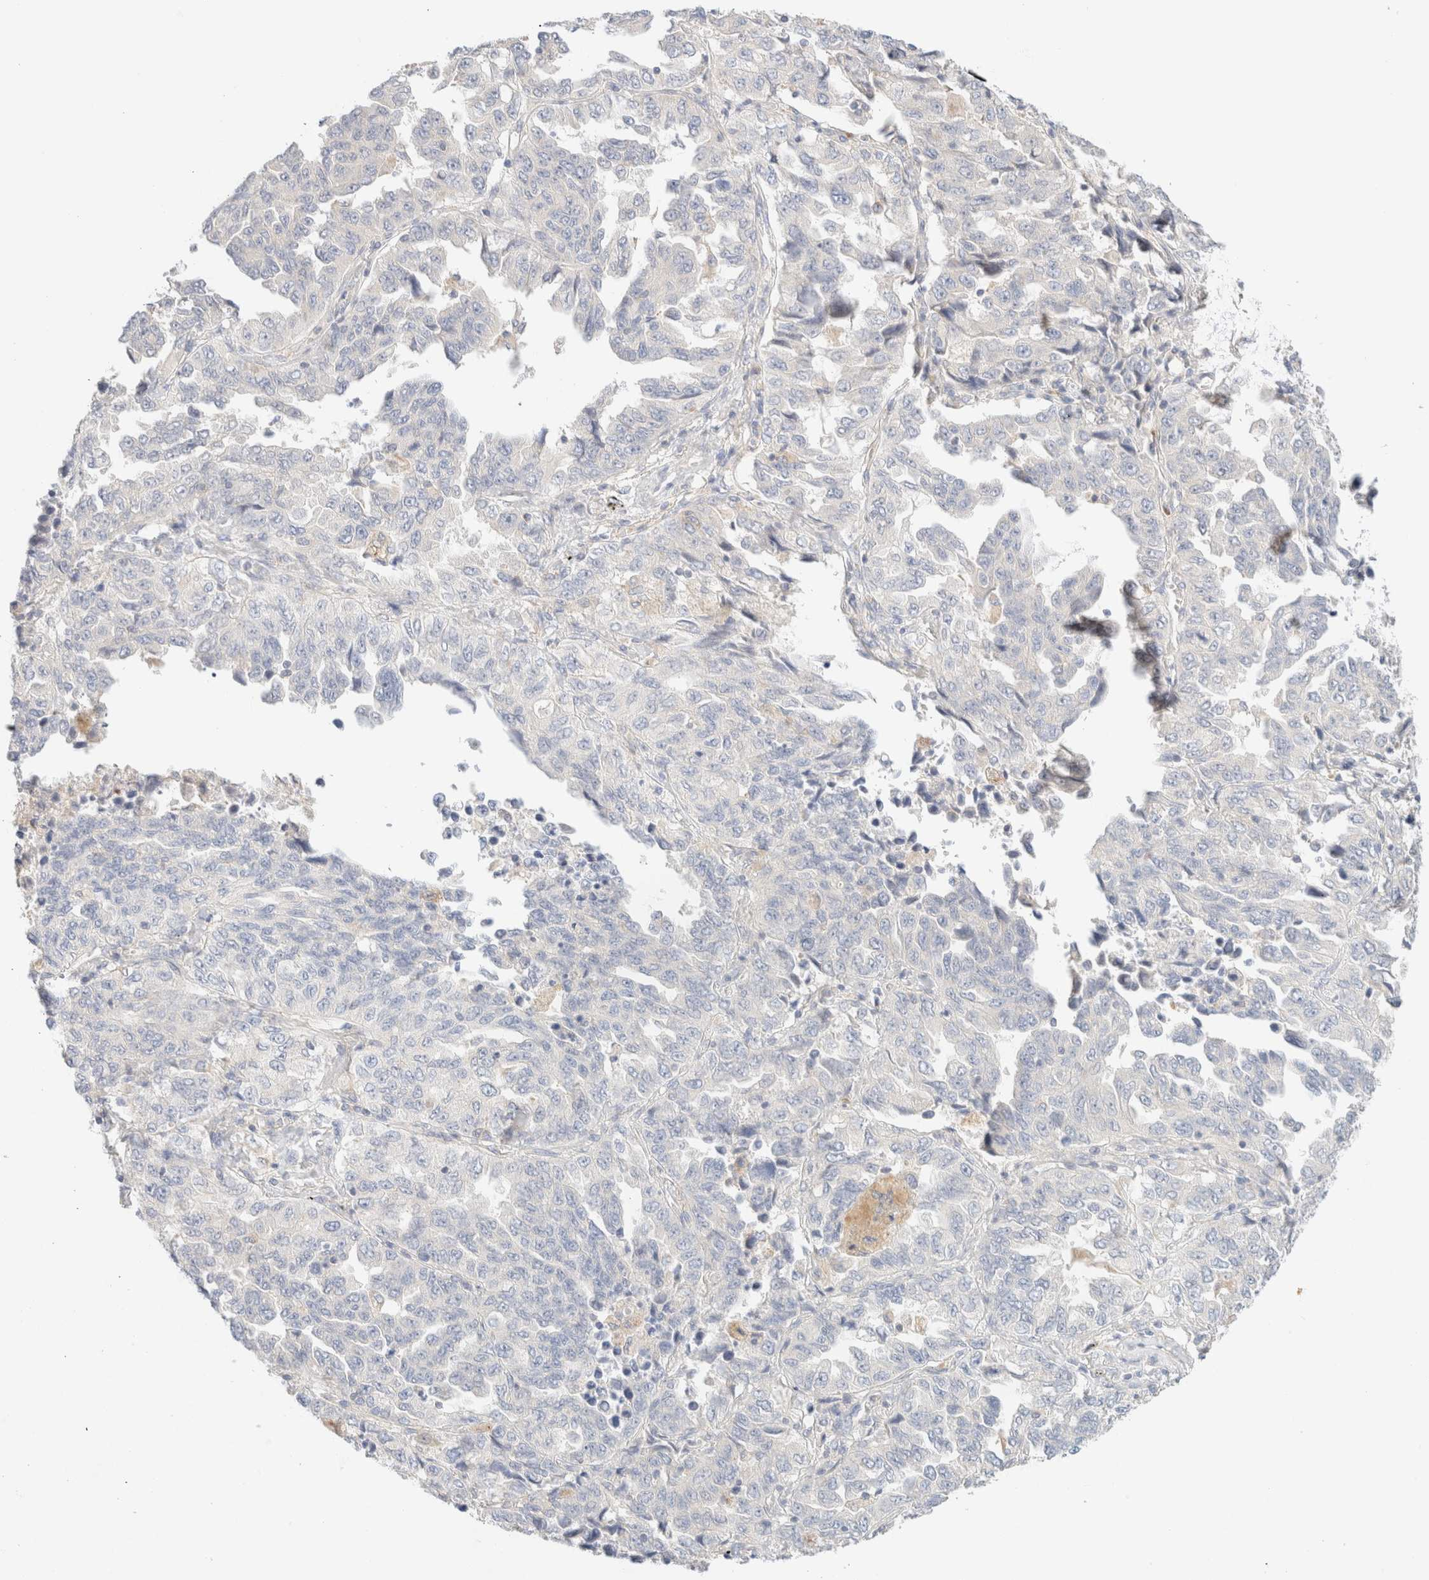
{"staining": {"intensity": "negative", "quantity": "none", "location": "none"}, "tissue": "lung cancer", "cell_type": "Tumor cells", "image_type": "cancer", "snomed": [{"axis": "morphology", "description": "Adenocarcinoma, NOS"}, {"axis": "topography", "description": "Lung"}], "caption": "Lung cancer (adenocarcinoma) was stained to show a protein in brown. There is no significant positivity in tumor cells.", "gene": "SARM1", "patient": {"sex": "female", "age": 51}}